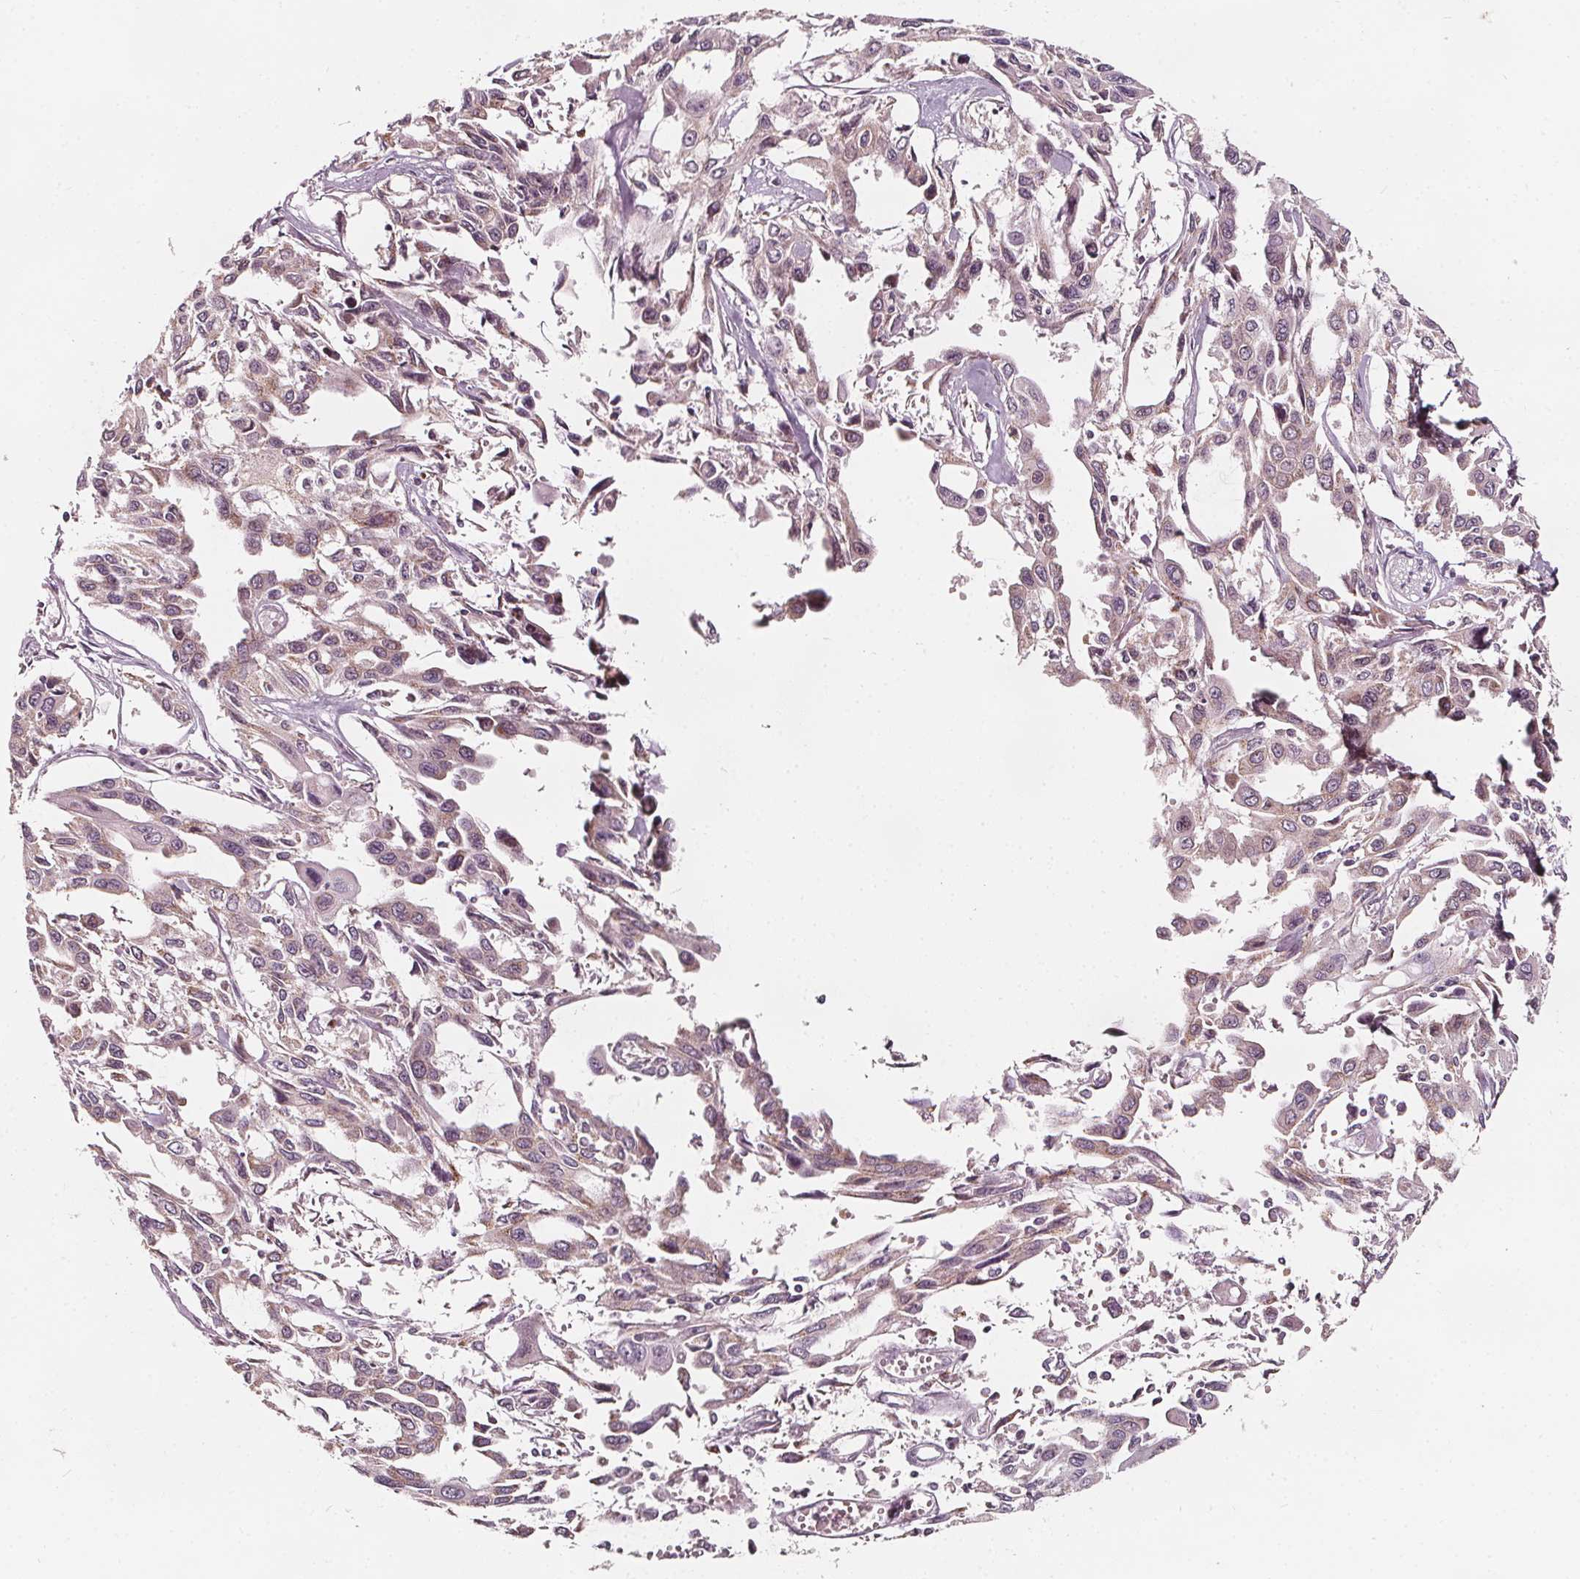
{"staining": {"intensity": "weak", "quantity": "25%-75%", "location": "cytoplasmic/membranous"}, "tissue": "pancreatic cancer", "cell_type": "Tumor cells", "image_type": "cancer", "snomed": [{"axis": "morphology", "description": "Adenocarcinoma, NOS"}, {"axis": "topography", "description": "Pancreas"}], "caption": "Immunohistochemical staining of human adenocarcinoma (pancreatic) shows weak cytoplasmic/membranous protein staining in approximately 25%-75% of tumor cells.", "gene": "NPC1L1", "patient": {"sex": "female", "age": 55}}